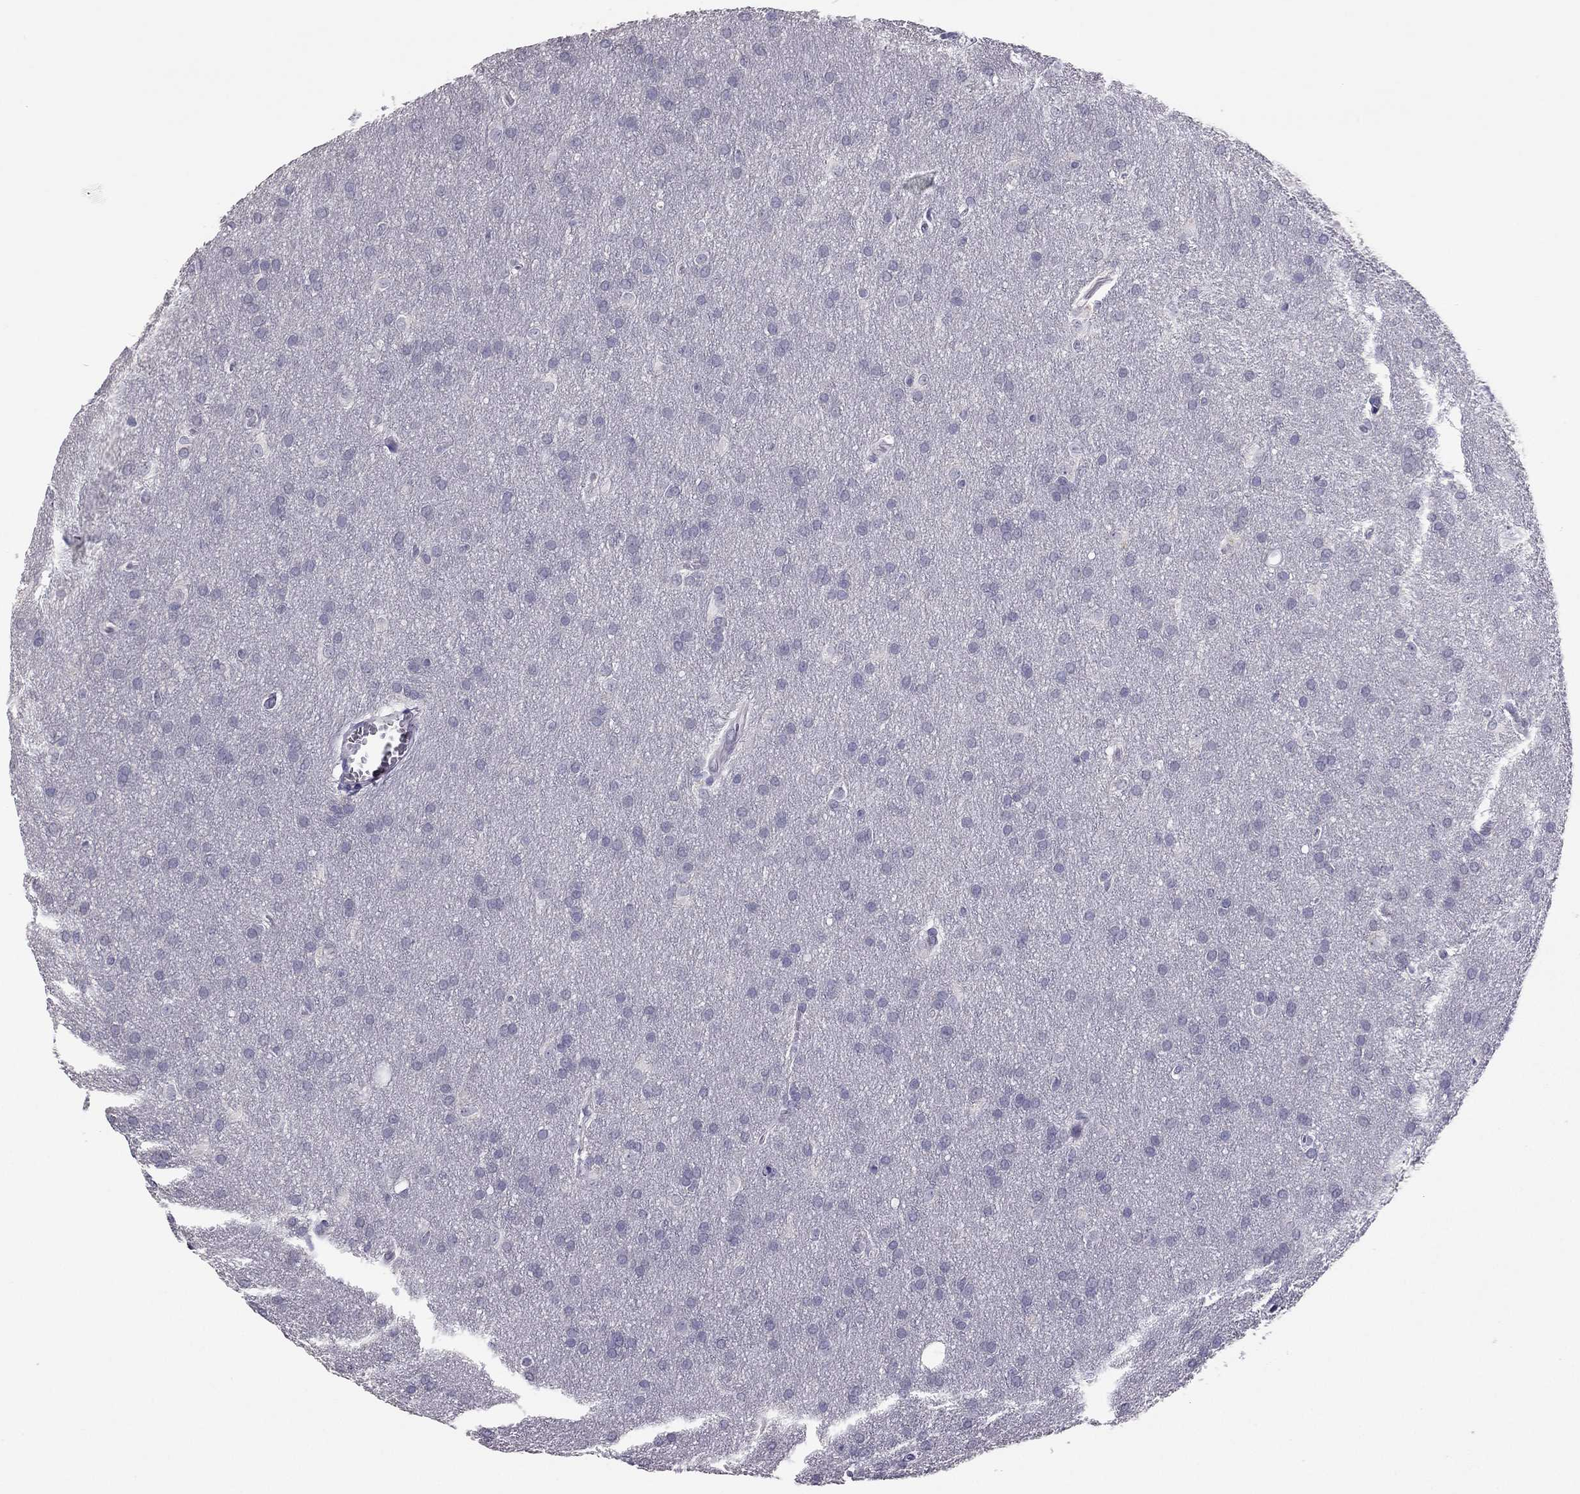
{"staining": {"intensity": "negative", "quantity": "none", "location": "none"}, "tissue": "glioma", "cell_type": "Tumor cells", "image_type": "cancer", "snomed": [{"axis": "morphology", "description": "Glioma, malignant, Low grade"}, {"axis": "topography", "description": "Brain"}], "caption": "Immunohistochemical staining of human glioma demonstrates no significant positivity in tumor cells.", "gene": "RHO", "patient": {"sex": "female", "age": 32}}